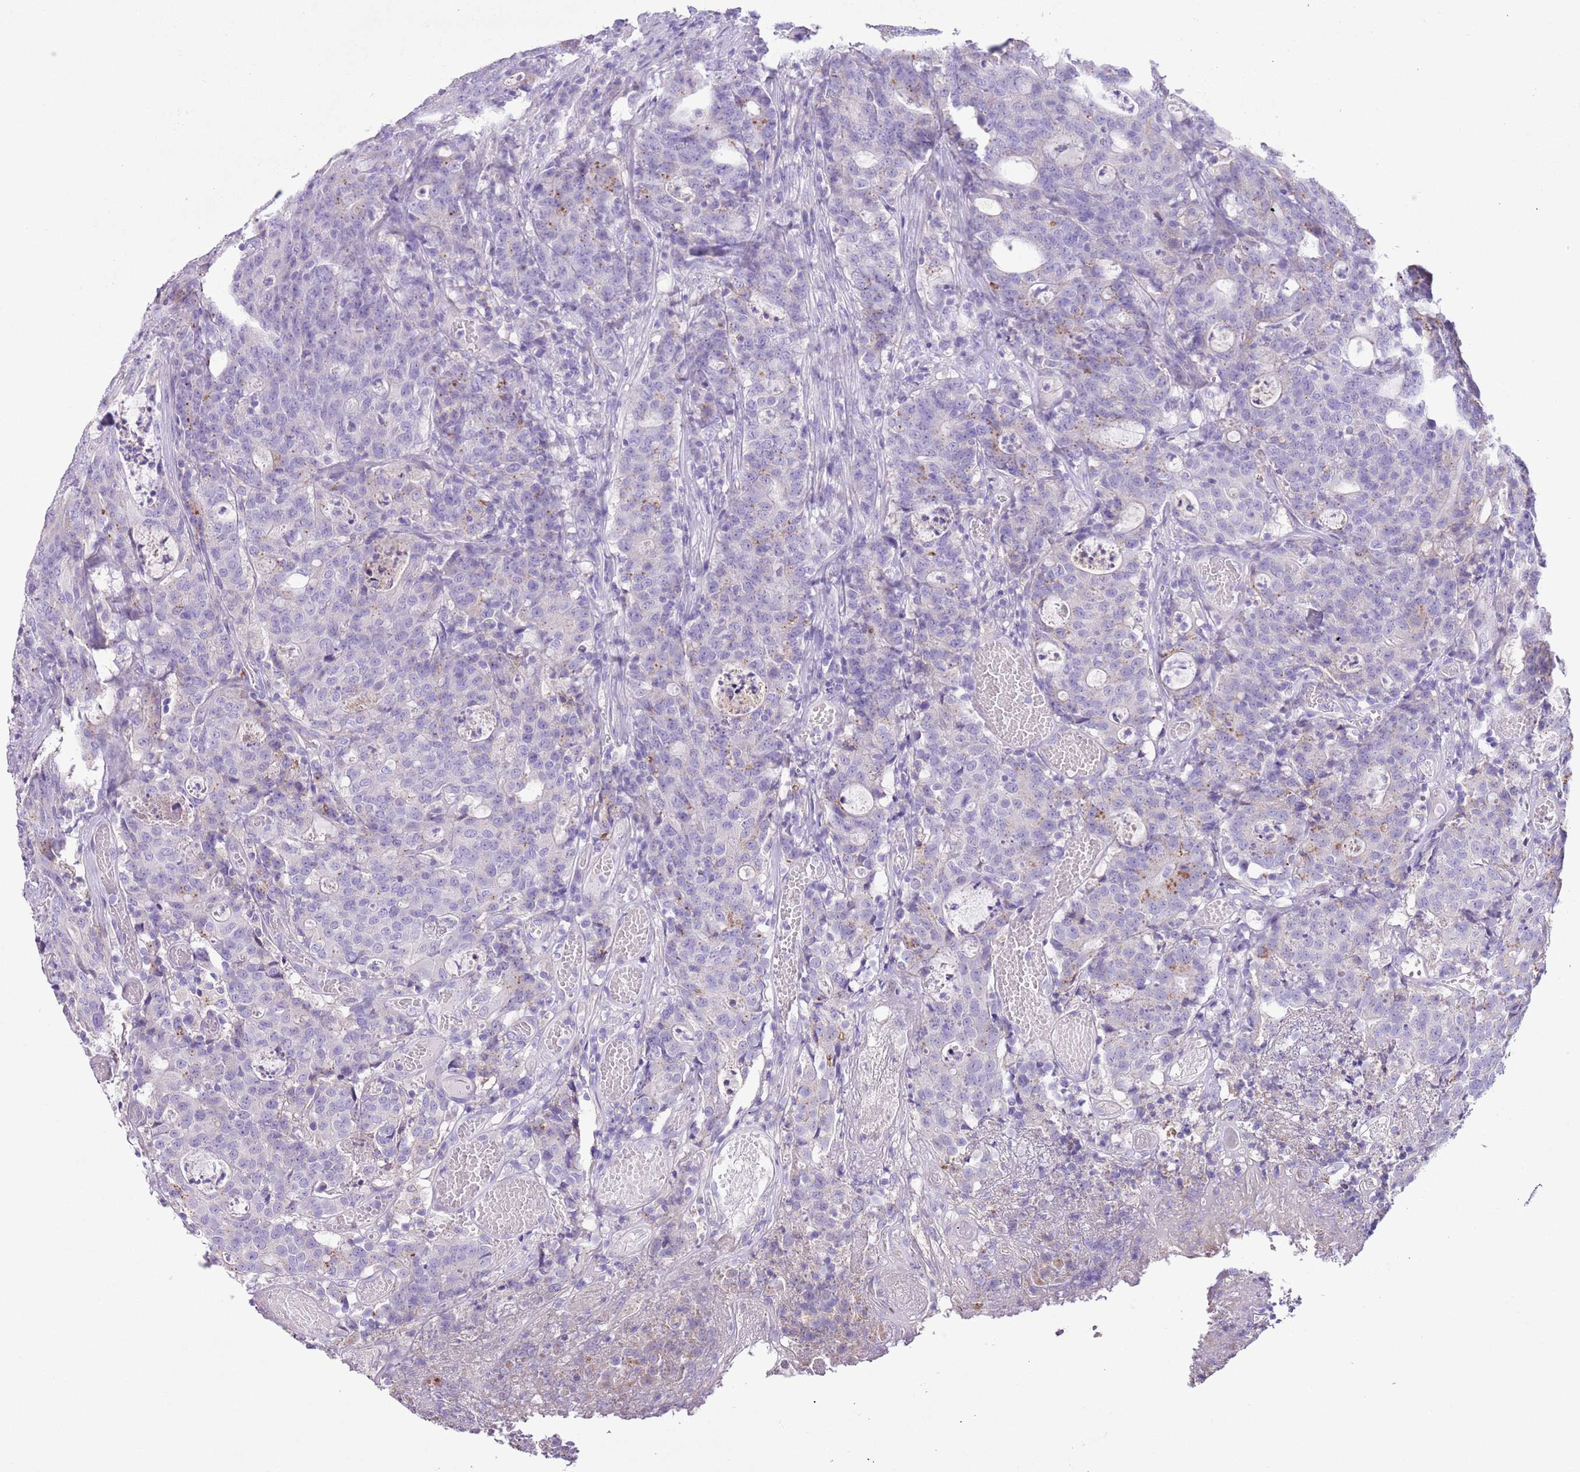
{"staining": {"intensity": "weak", "quantity": "<25%", "location": "cytoplasmic/membranous"}, "tissue": "colorectal cancer", "cell_type": "Tumor cells", "image_type": "cancer", "snomed": [{"axis": "morphology", "description": "Adenocarcinoma, NOS"}, {"axis": "topography", "description": "Colon"}], "caption": "Colorectal cancer (adenocarcinoma) was stained to show a protein in brown. There is no significant expression in tumor cells.", "gene": "ZNF697", "patient": {"sex": "male", "age": 83}}